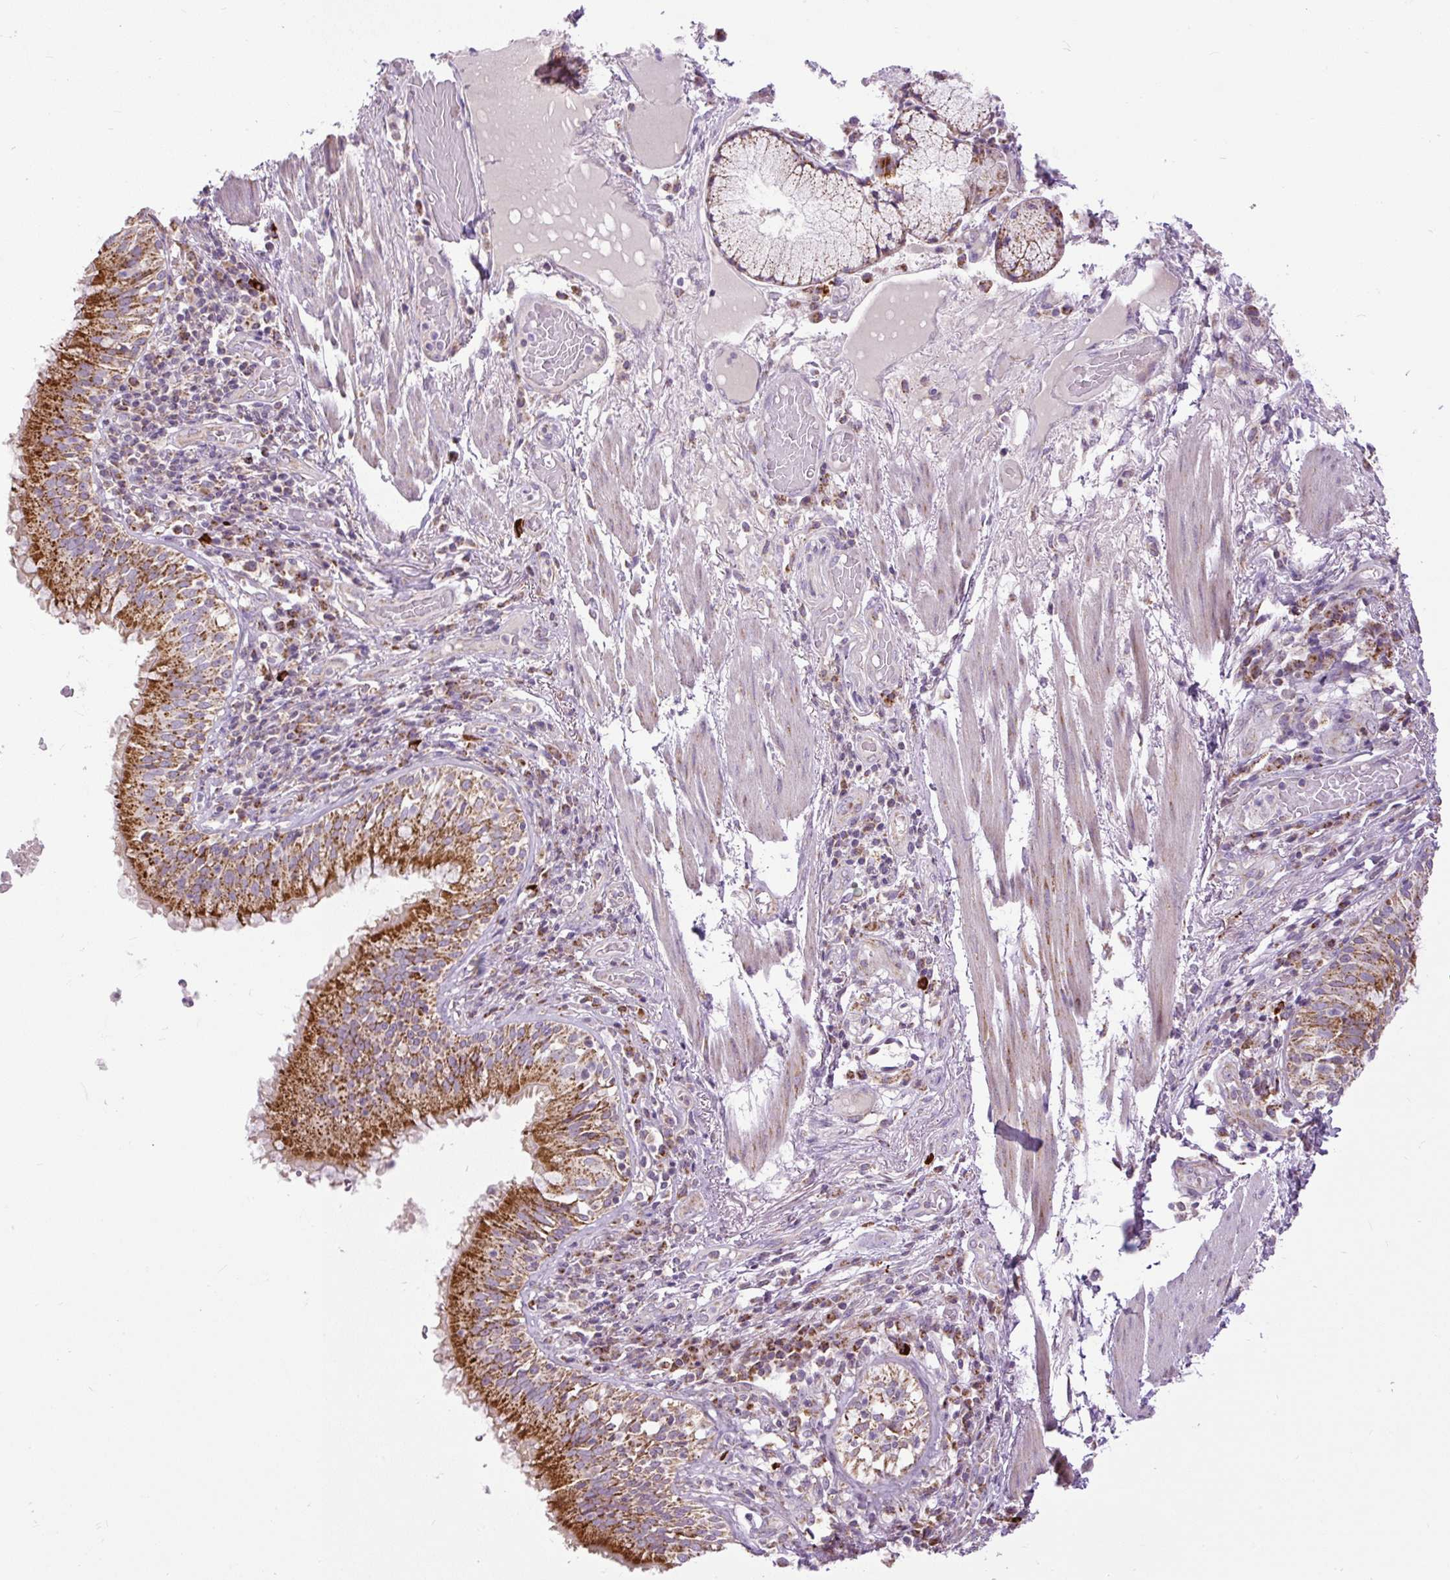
{"staining": {"intensity": "moderate", "quantity": "25%-75%", "location": "cytoplasmic/membranous"}, "tissue": "soft tissue", "cell_type": "Chondrocytes", "image_type": "normal", "snomed": [{"axis": "morphology", "description": "Normal tissue, NOS"}, {"axis": "topography", "description": "Cartilage tissue"}, {"axis": "topography", "description": "Bronchus"}], "caption": "Immunohistochemistry (IHC) image of normal soft tissue stained for a protein (brown), which demonstrates medium levels of moderate cytoplasmic/membranous staining in approximately 25%-75% of chondrocytes.", "gene": "TM2D3", "patient": {"sex": "male", "age": 56}}